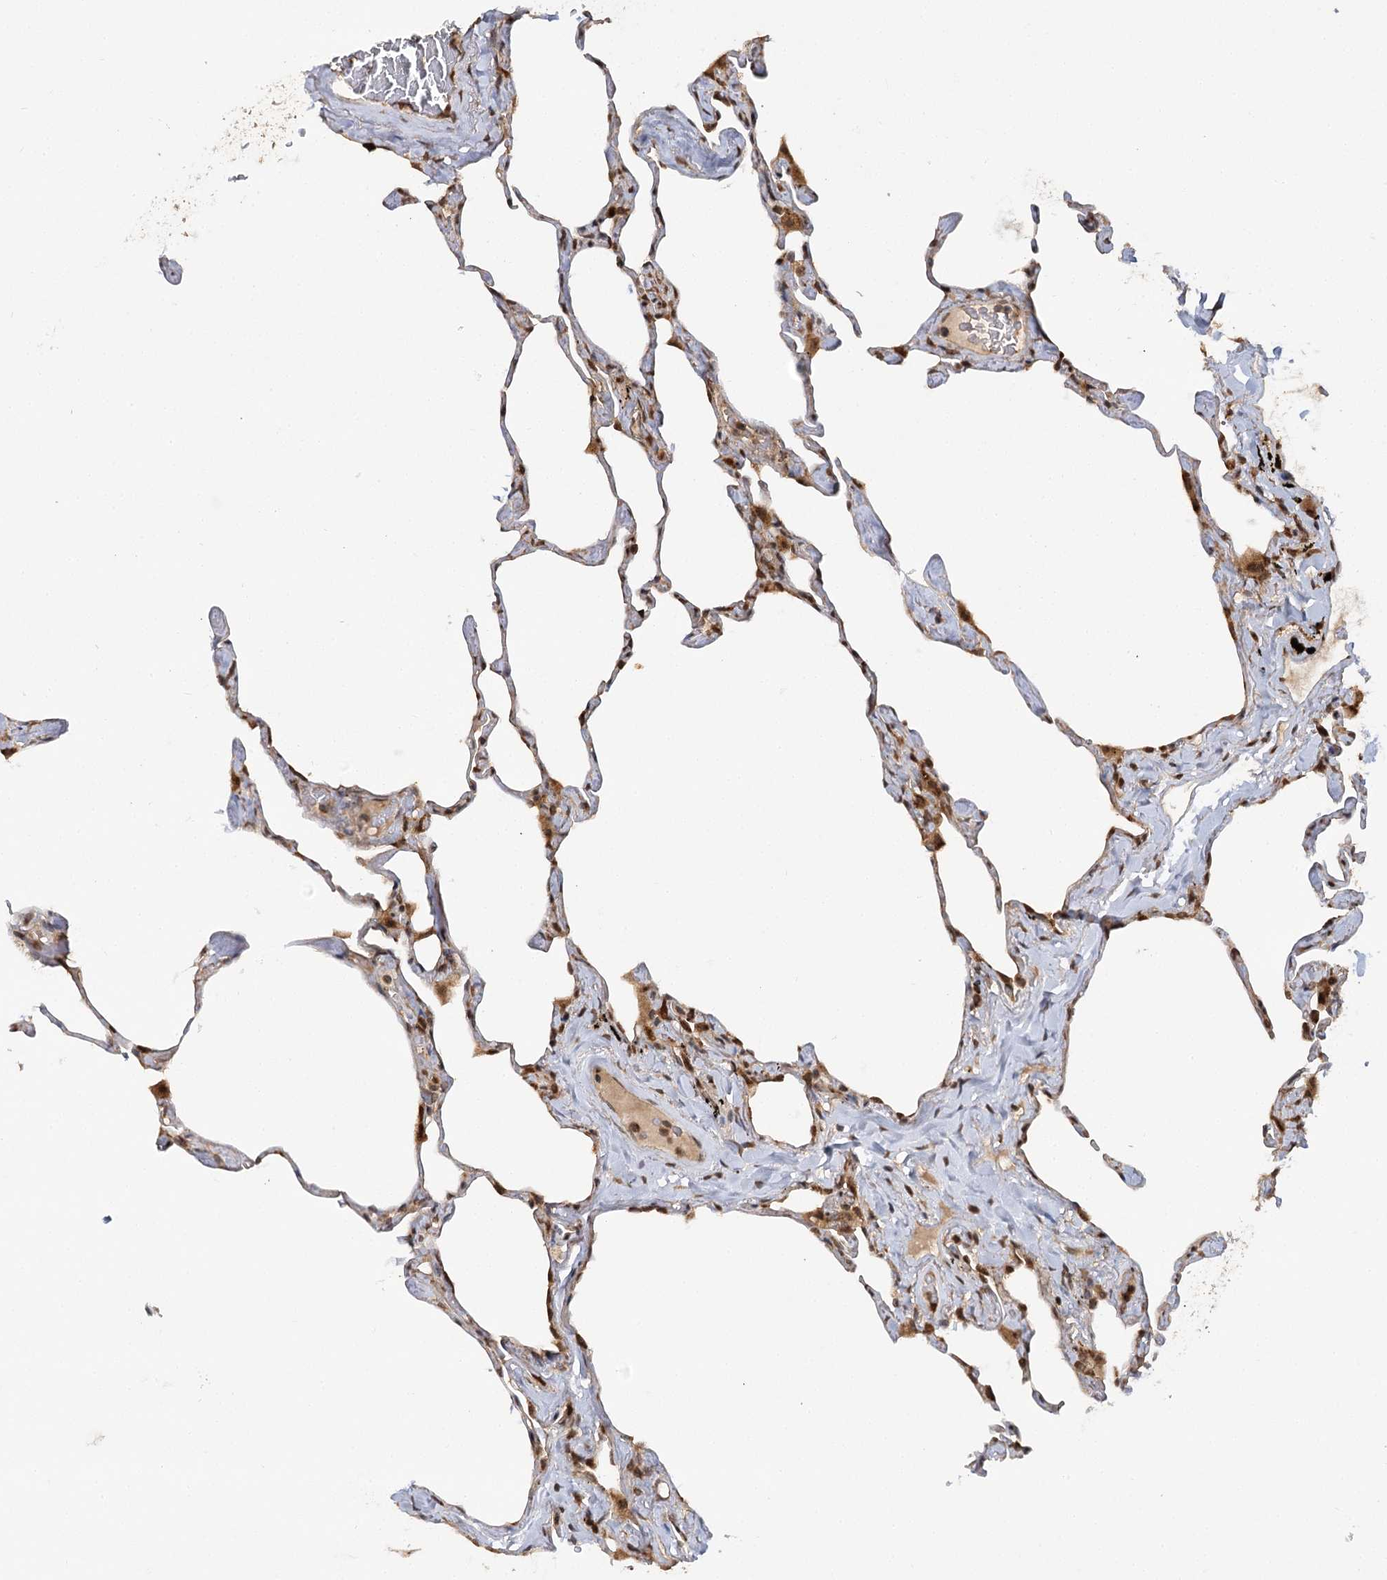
{"staining": {"intensity": "moderate", "quantity": "<25%", "location": "cytoplasmic/membranous"}, "tissue": "lung", "cell_type": "Alveolar cells", "image_type": "normal", "snomed": [{"axis": "morphology", "description": "Normal tissue, NOS"}, {"axis": "topography", "description": "Lung"}], "caption": "A low amount of moderate cytoplasmic/membranous positivity is seen in about <25% of alveolar cells in normal lung.", "gene": "ZNRF3", "patient": {"sex": "male", "age": 65}}